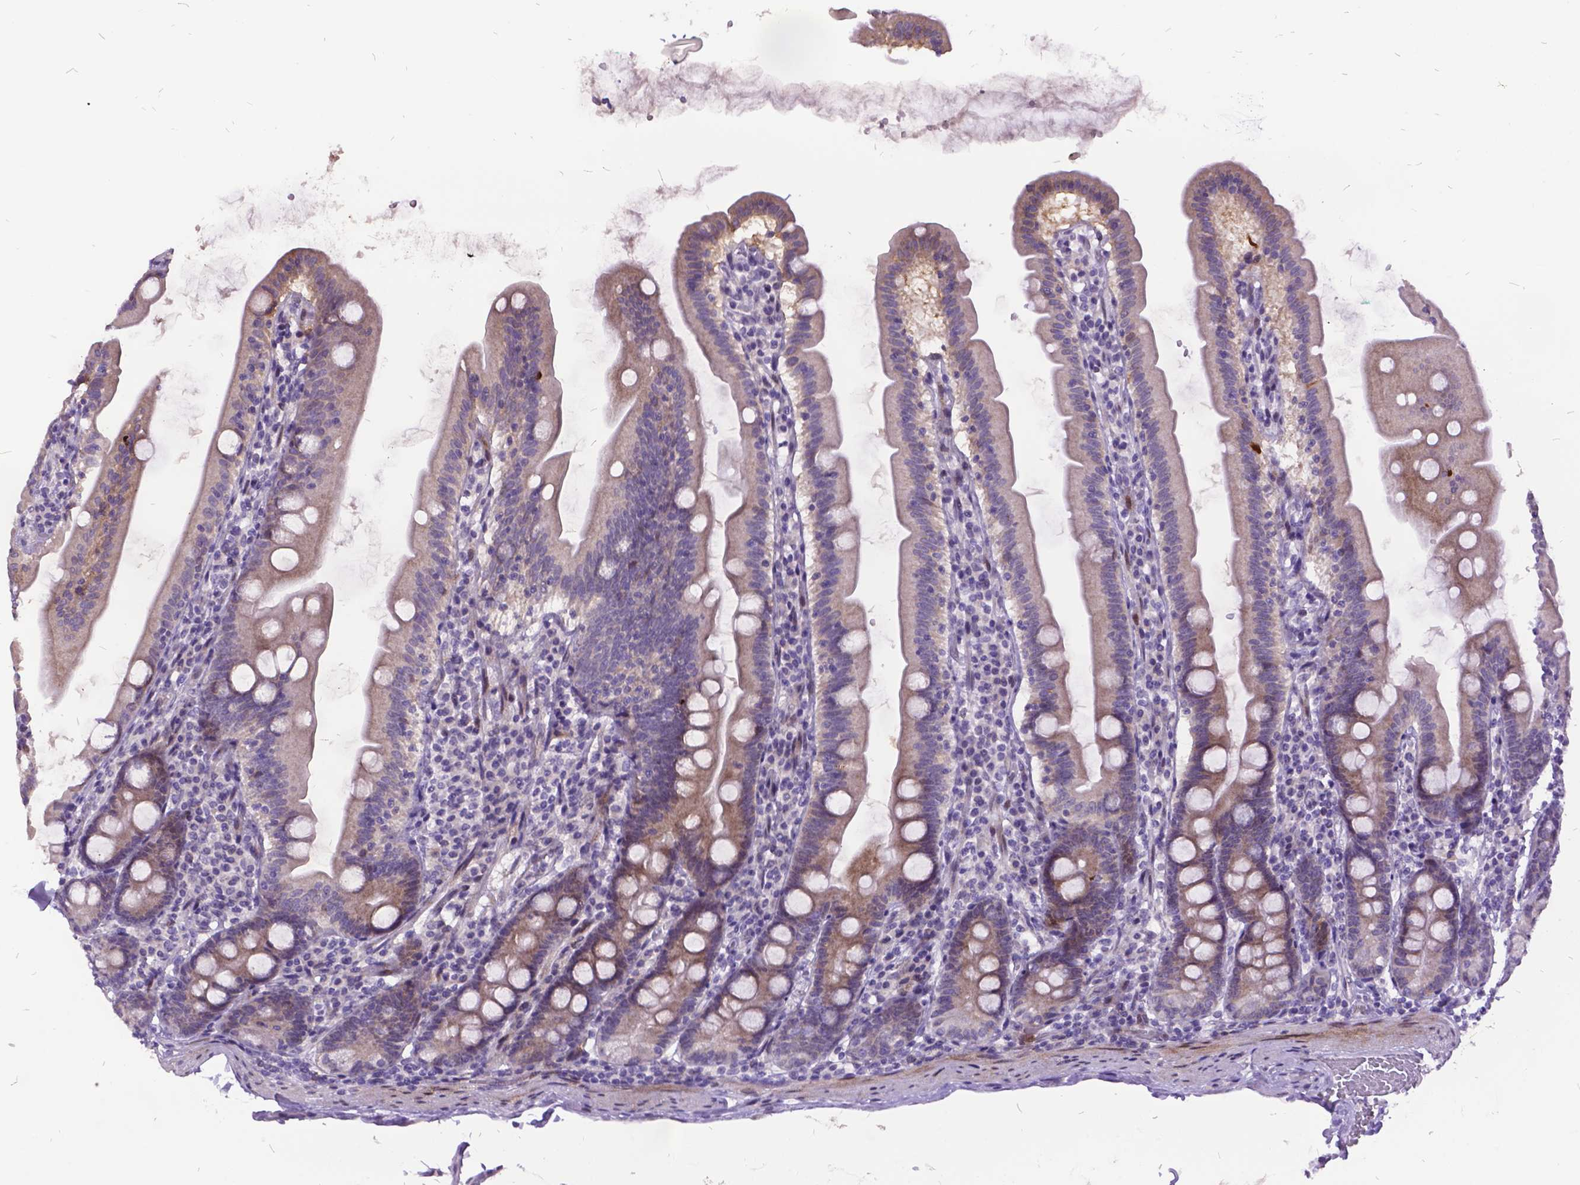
{"staining": {"intensity": "strong", "quantity": "<25%", "location": "cytoplasmic/membranous"}, "tissue": "duodenum", "cell_type": "Glandular cells", "image_type": "normal", "snomed": [{"axis": "morphology", "description": "Normal tissue, NOS"}, {"axis": "topography", "description": "Duodenum"}], "caption": "Protein analysis of benign duodenum shows strong cytoplasmic/membranous expression in approximately <25% of glandular cells. The staining is performed using DAB brown chromogen to label protein expression. The nuclei are counter-stained blue using hematoxylin.", "gene": "ITGB6", "patient": {"sex": "female", "age": 67}}